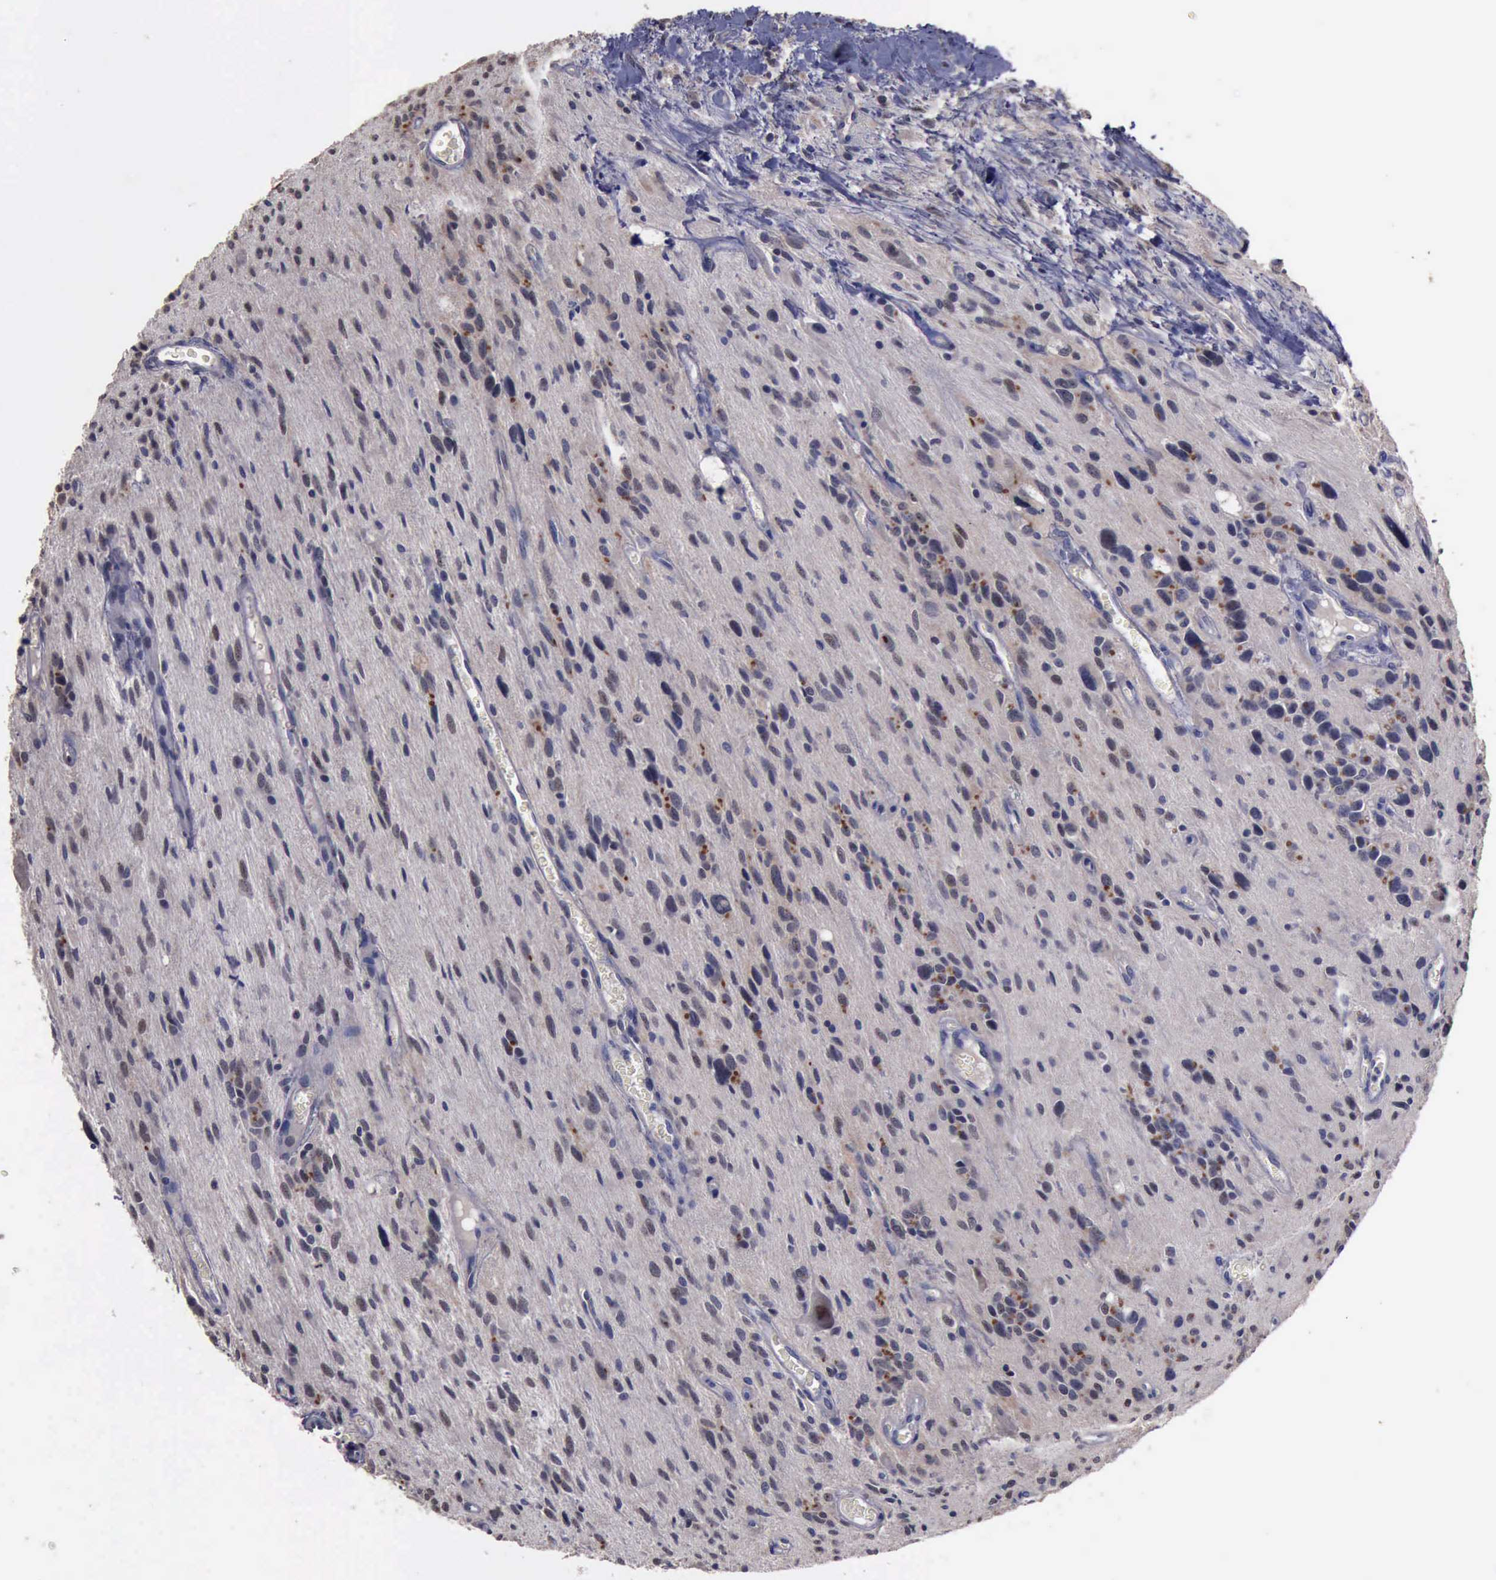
{"staining": {"intensity": "weak", "quantity": "<25%", "location": "cytoplasmic/membranous"}, "tissue": "glioma", "cell_type": "Tumor cells", "image_type": "cancer", "snomed": [{"axis": "morphology", "description": "Glioma, malignant, Low grade"}, {"axis": "topography", "description": "Brain"}], "caption": "IHC of human glioma shows no expression in tumor cells.", "gene": "CRKL", "patient": {"sex": "female", "age": 15}}